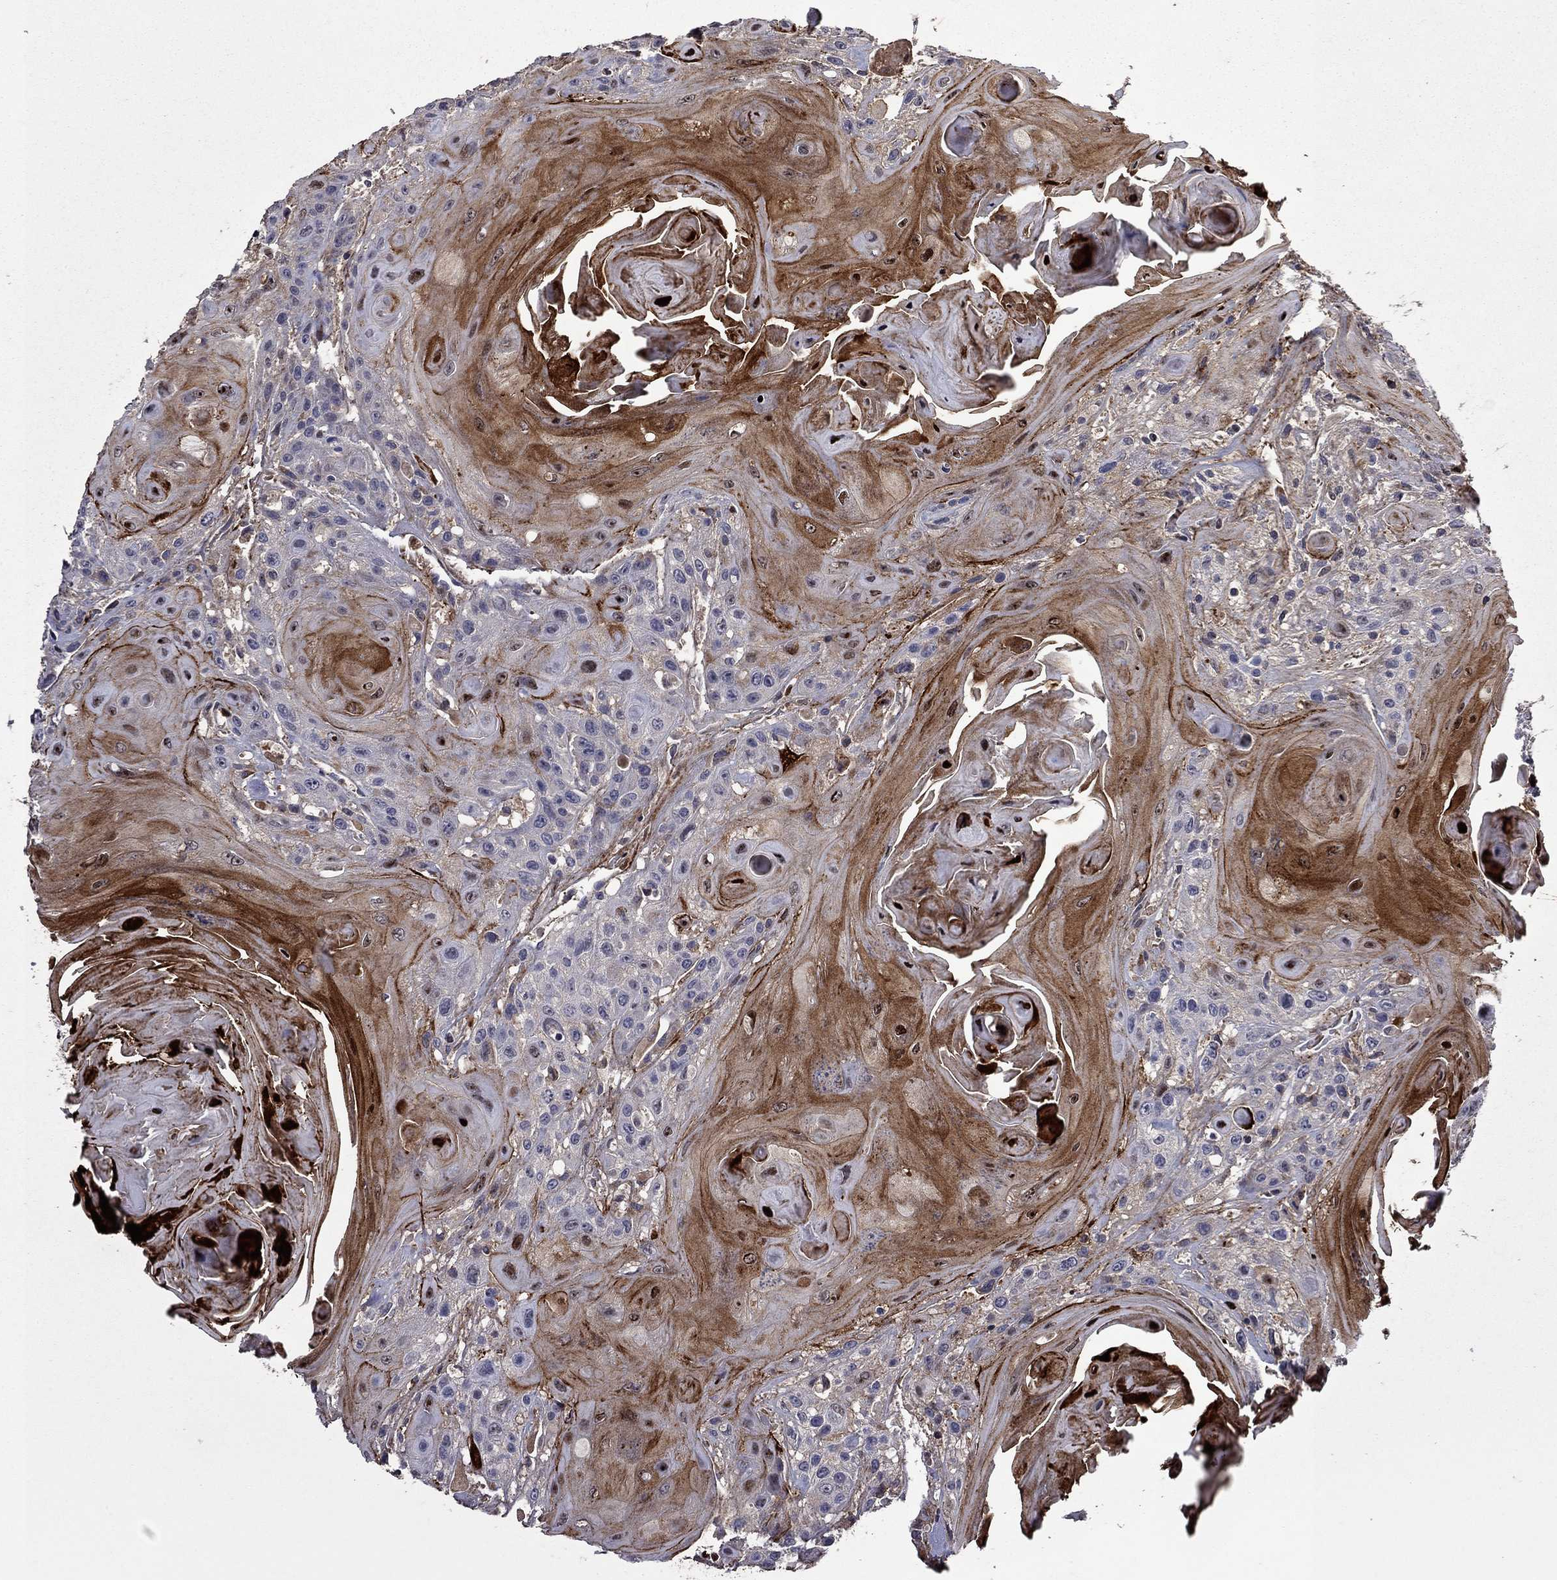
{"staining": {"intensity": "moderate", "quantity": "25%-75%", "location": "cytoplasmic/membranous"}, "tissue": "head and neck cancer", "cell_type": "Tumor cells", "image_type": "cancer", "snomed": [{"axis": "morphology", "description": "Squamous cell carcinoma, NOS"}, {"axis": "topography", "description": "Head-Neck"}], "caption": "Head and neck cancer (squamous cell carcinoma) stained for a protein demonstrates moderate cytoplasmic/membranous positivity in tumor cells.", "gene": "SATB1", "patient": {"sex": "female", "age": 59}}